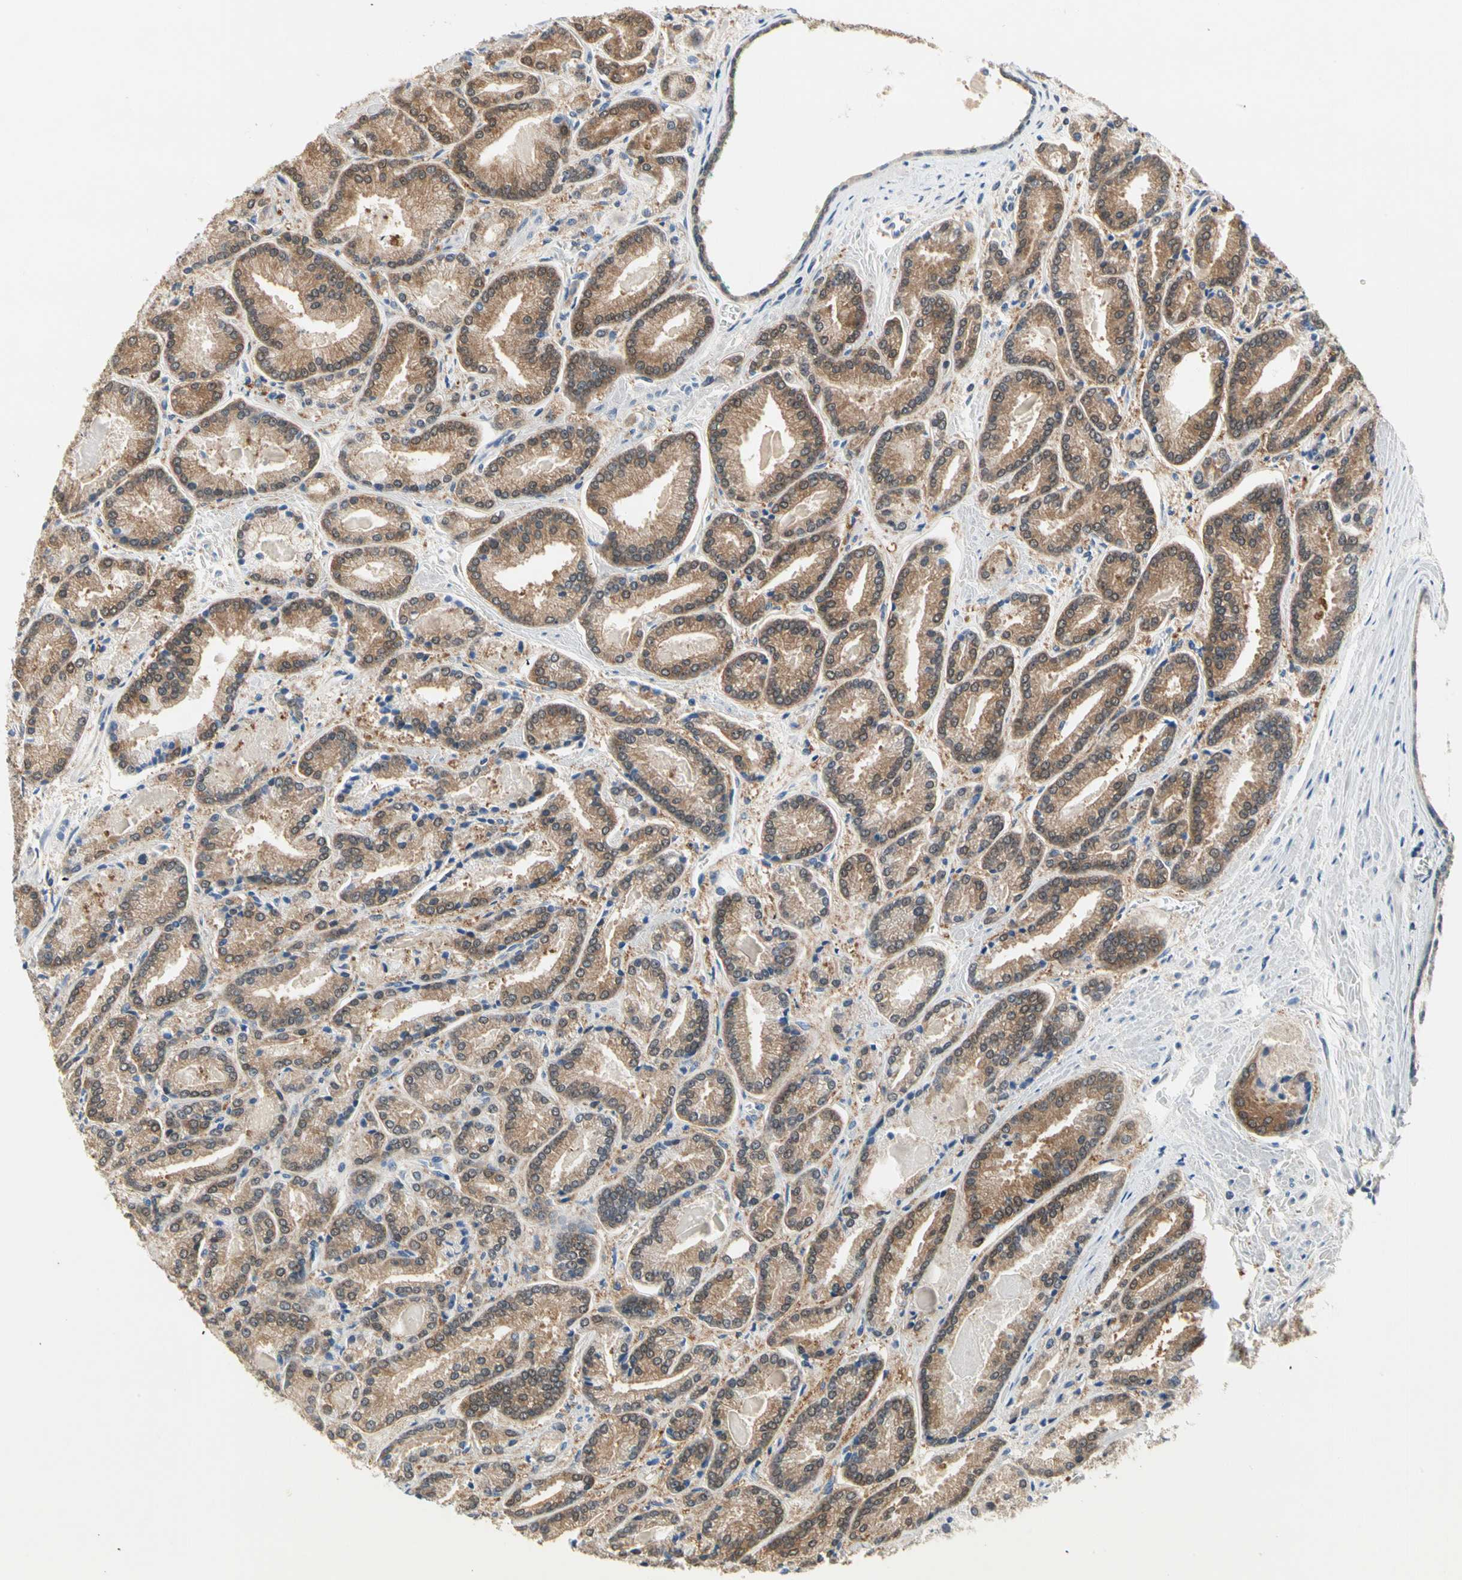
{"staining": {"intensity": "strong", "quantity": ">75%", "location": "cytoplasmic/membranous"}, "tissue": "prostate cancer", "cell_type": "Tumor cells", "image_type": "cancer", "snomed": [{"axis": "morphology", "description": "Adenocarcinoma, Low grade"}, {"axis": "topography", "description": "Prostate"}], "caption": "Immunohistochemistry of human low-grade adenocarcinoma (prostate) demonstrates high levels of strong cytoplasmic/membranous positivity in about >75% of tumor cells.", "gene": "MPI", "patient": {"sex": "male", "age": 59}}